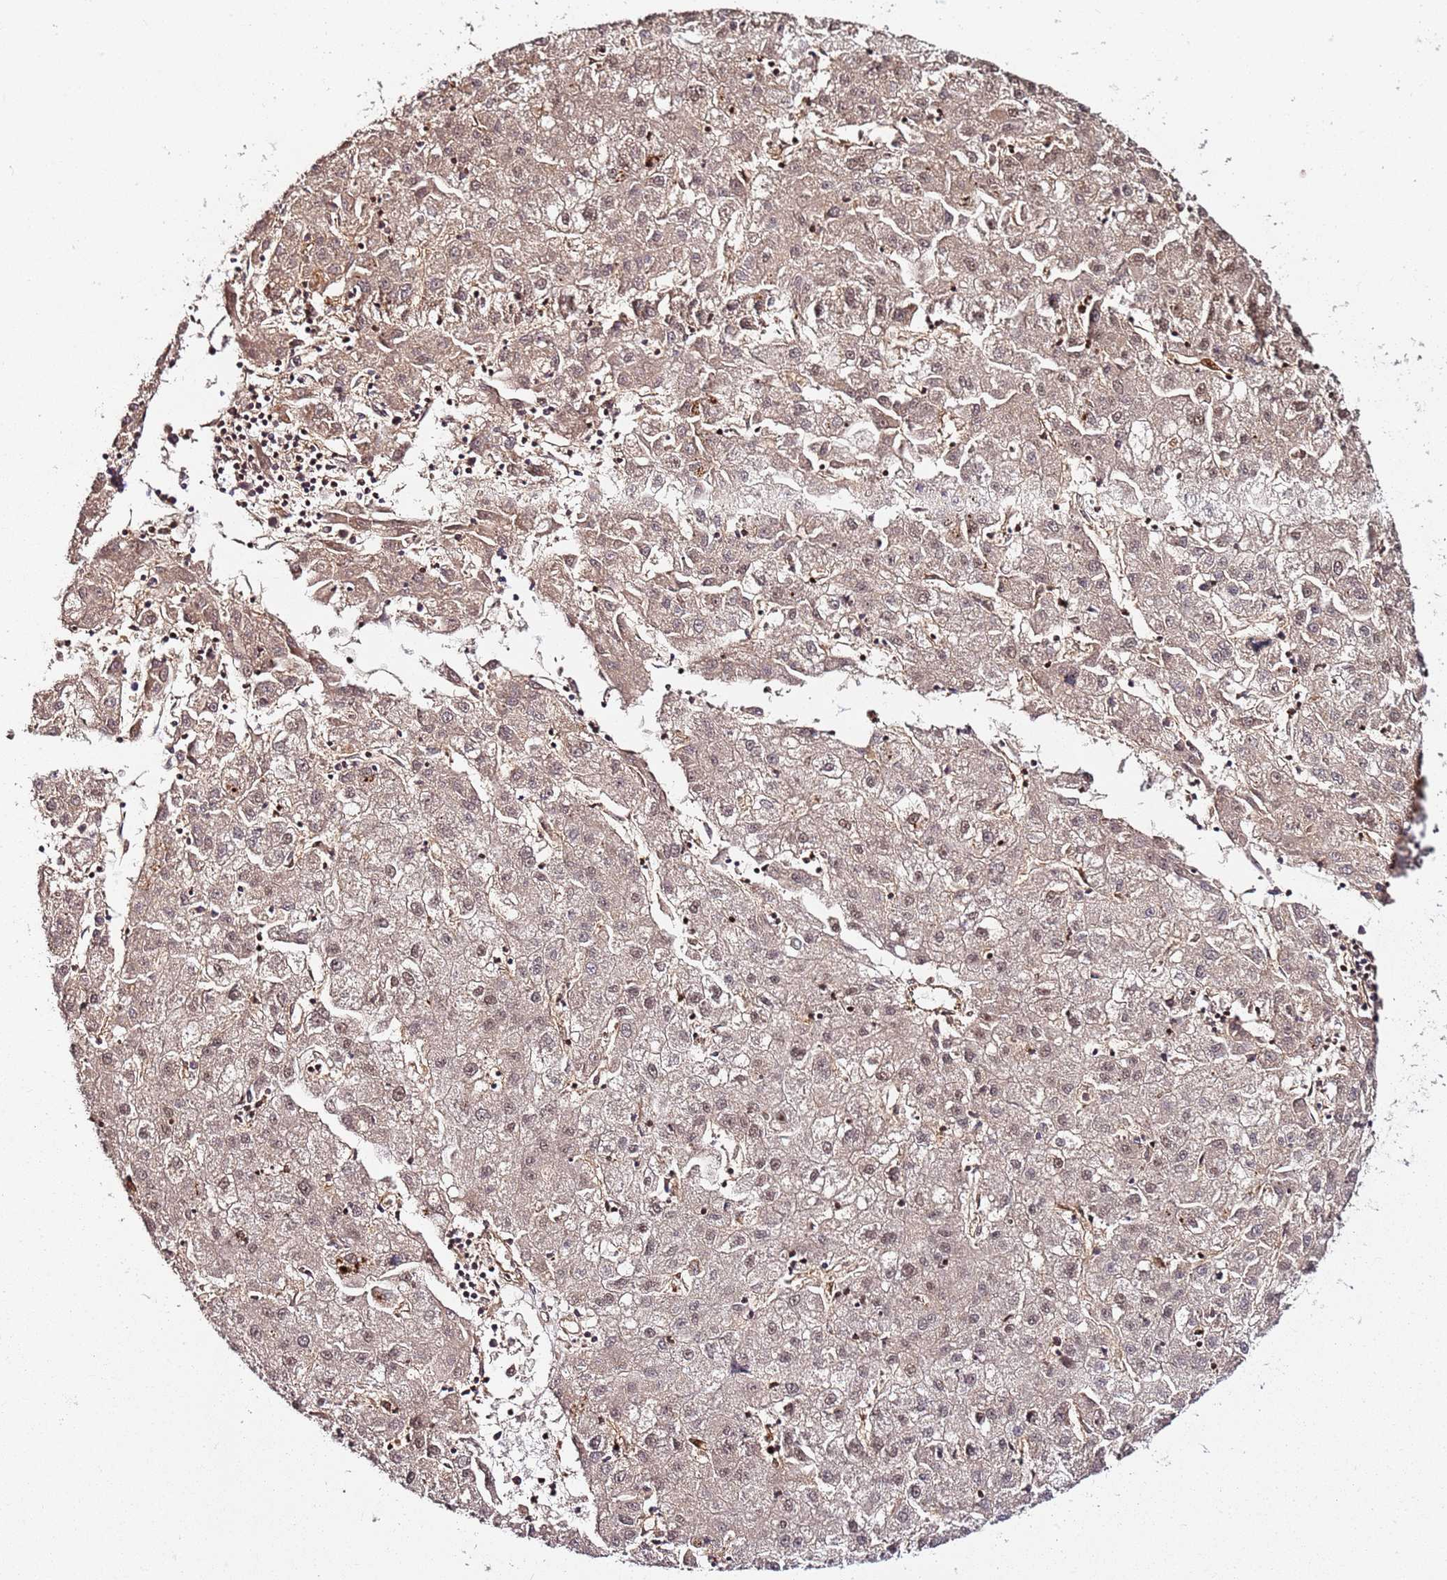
{"staining": {"intensity": "weak", "quantity": ">75%", "location": "nuclear"}, "tissue": "liver cancer", "cell_type": "Tumor cells", "image_type": "cancer", "snomed": [{"axis": "morphology", "description": "Carcinoma, Hepatocellular, NOS"}, {"axis": "topography", "description": "Liver"}], "caption": "Tumor cells display low levels of weak nuclear expression in approximately >75% of cells in liver cancer (hepatocellular carcinoma).", "gene": "CCNYL1", "patient": {"sex": "male", "age": 72}}